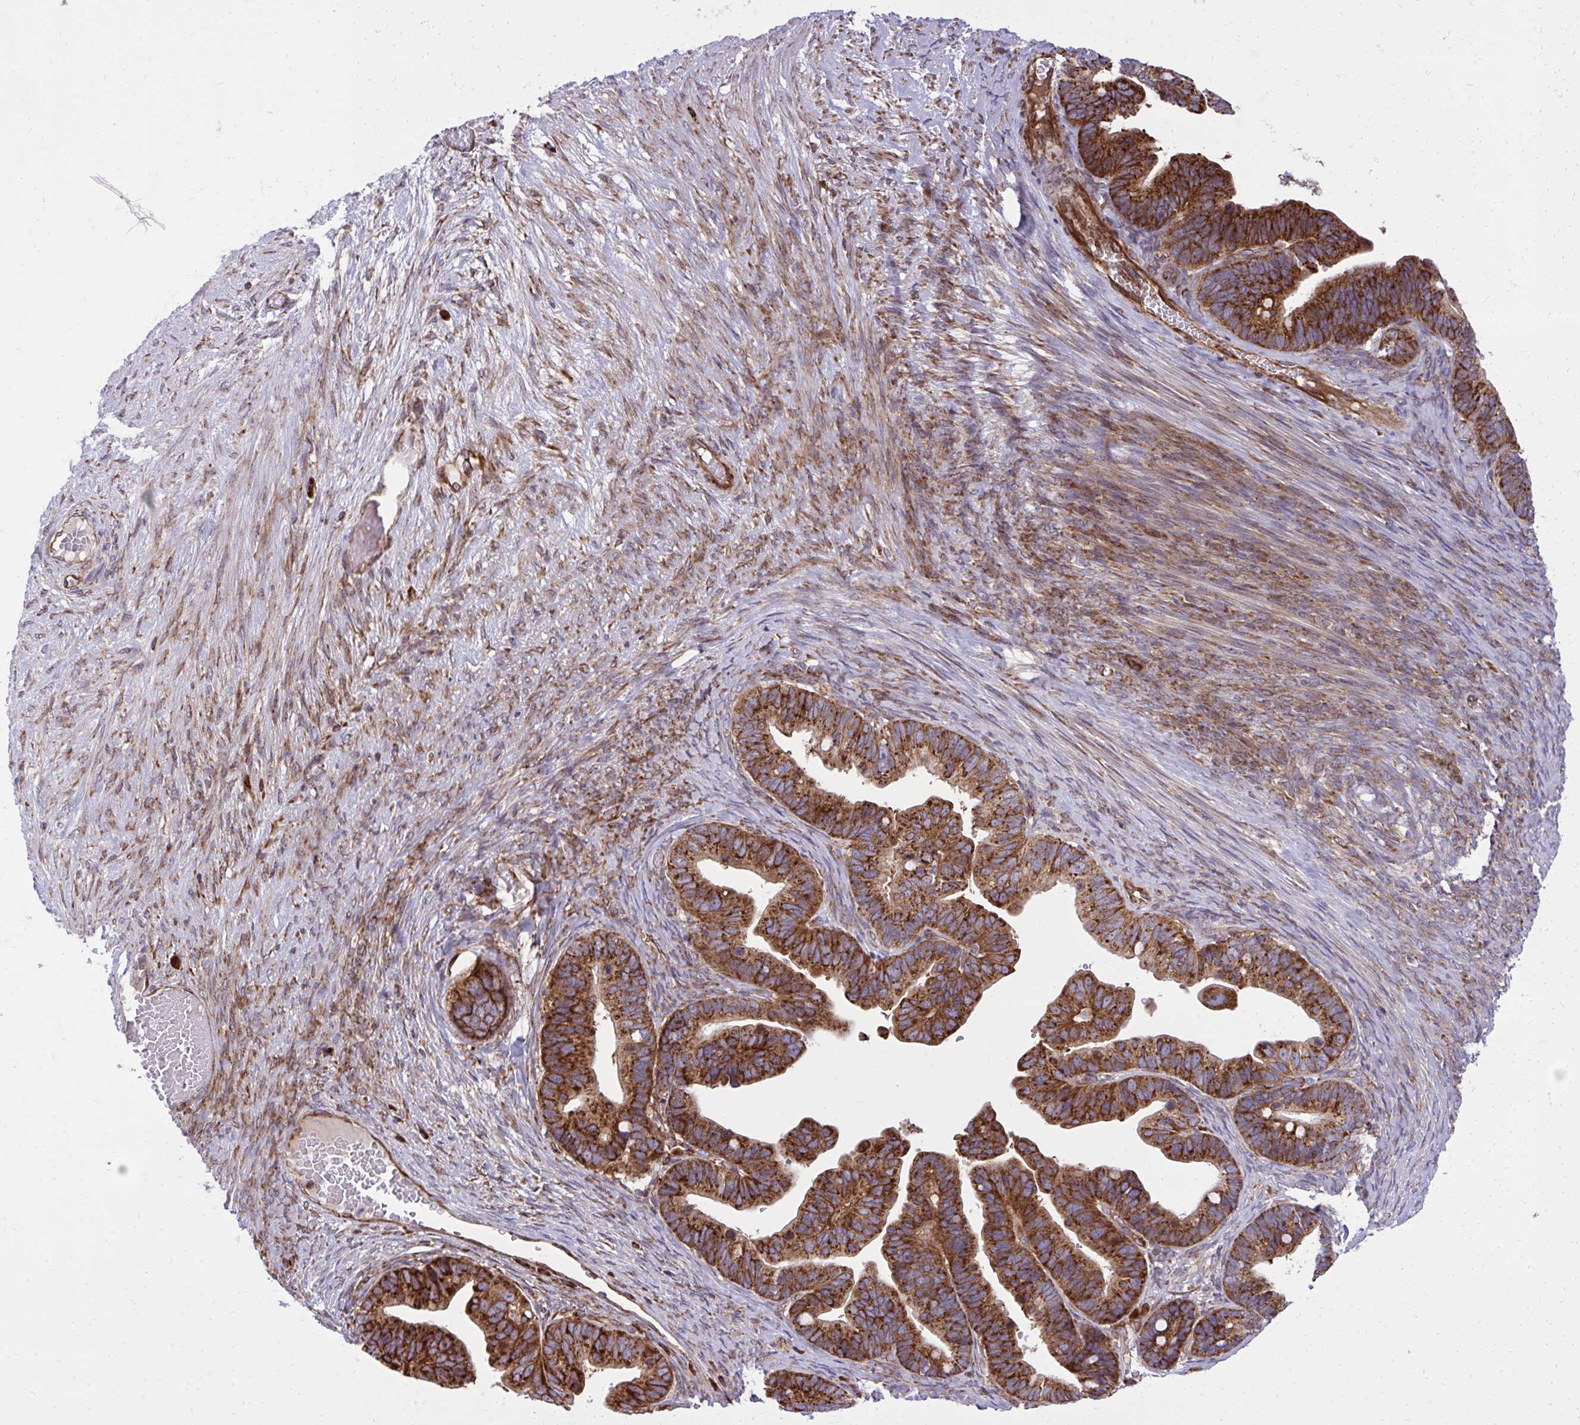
{"staining": {"intensity": "strong", "quantity": ">75%", "location": "cytoplasmic/membranous"}, "tissue": "ovarian cancer", "cell_type": "Tumor cells", "image_type": "cancer", "snomed": [{"axis": "morphology", "description": "Cystadenocarcinoma, serous, NOS"}, {"axis": "topography", "description": "Ovary"}], "caption": "Brown immunohistochemical staining in human serous cystadenocarcinoma (ovarian) shows strong cytoplasmic/membranous staining in about >75% of tumor cells.", "gene": "NMNAT3", "patient": {"sex": "female", "age": 56}}